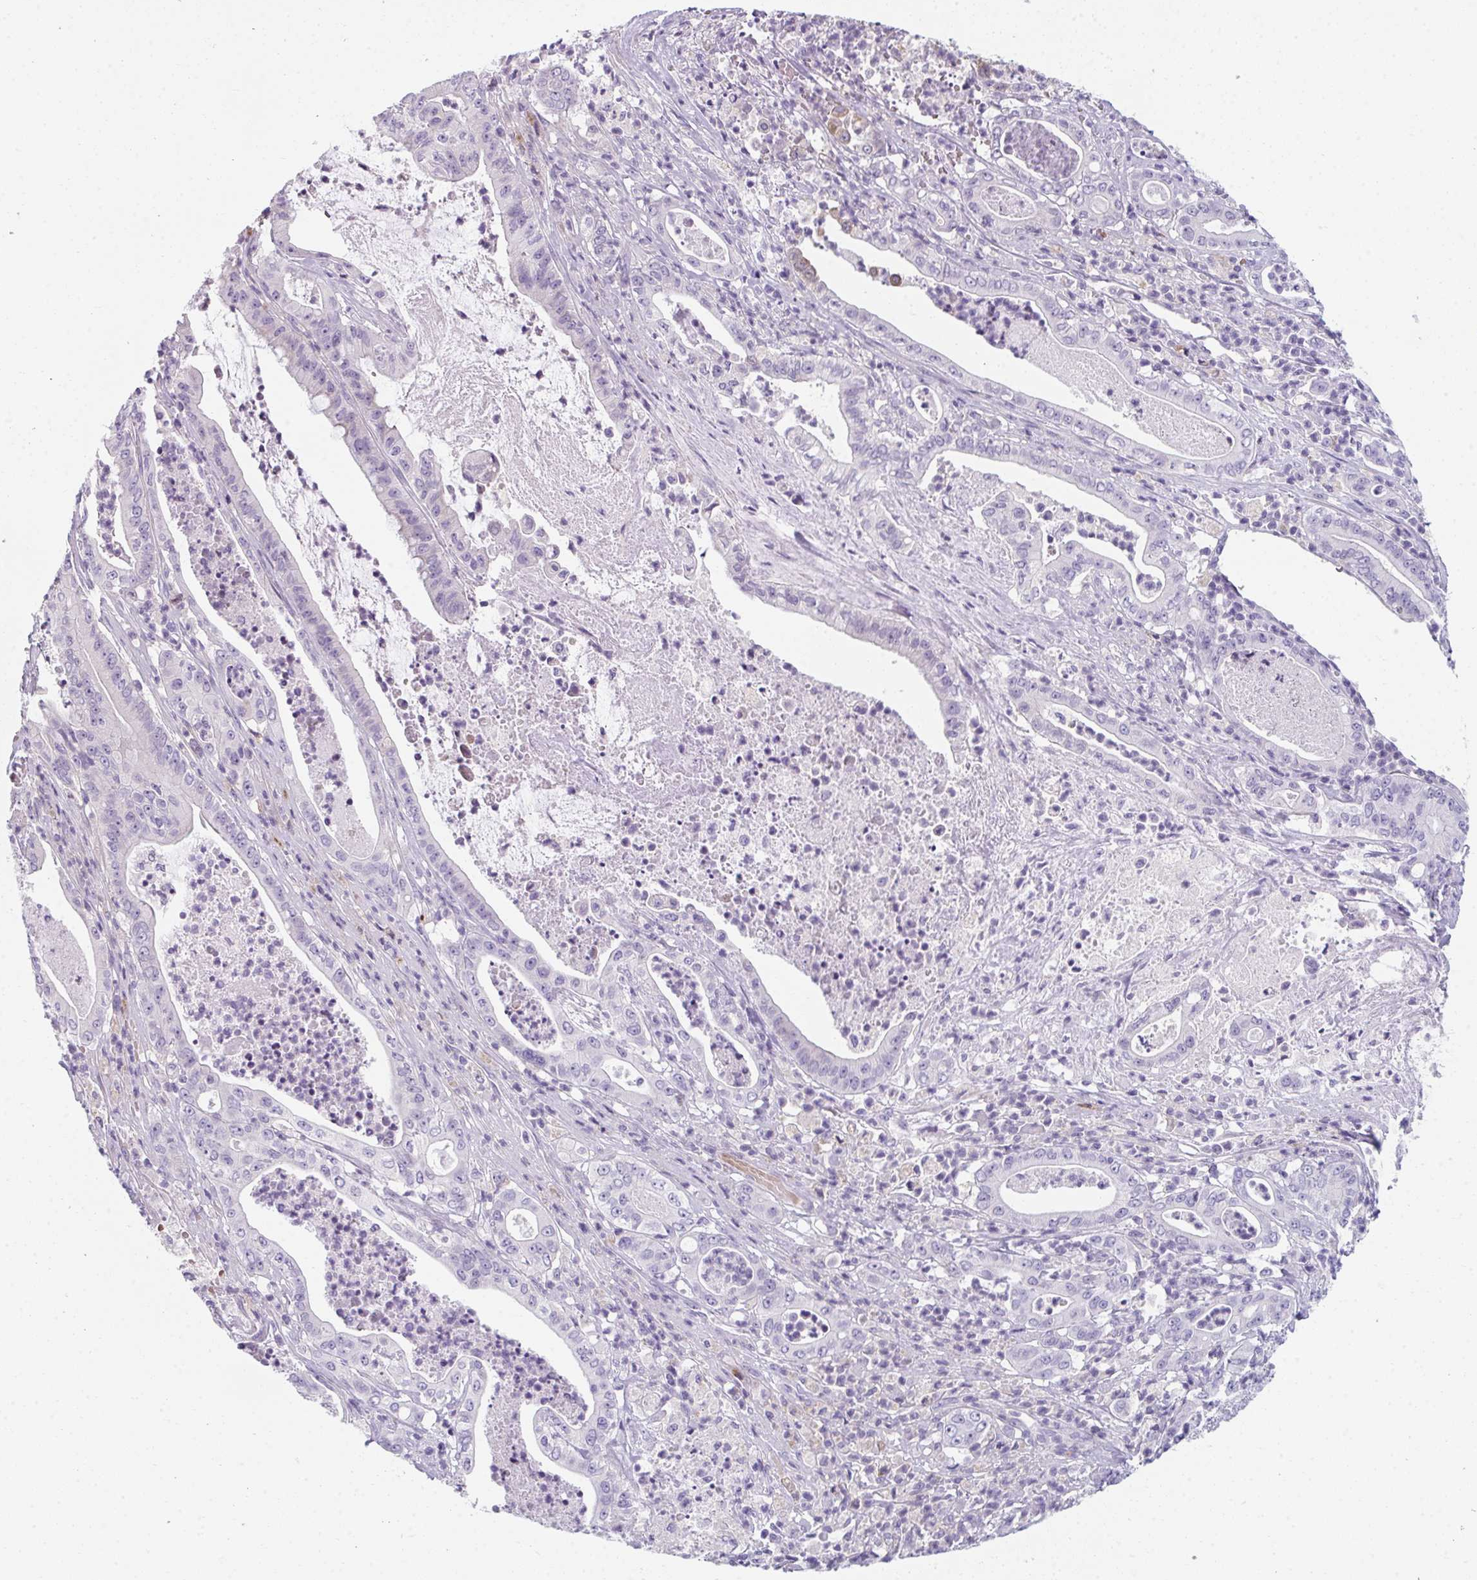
{"staining": {"intensity": "negative", "quantity": "none", "location": "none"}, "tissue": "pancreatic cancer", "cell_type": "Tumor cells", "image_type": "cancer", "snomed": [{"axis": "morphology", "description": "Adenocarcinoma, NOS"}, {"axis": "topography", "description": "Pancreas"}], "caption": "Immunohistochemical staining of pancreatic cancer reveals no significant positivity in tumor cells. Nuclei are stained in blue.", "gene": "EIF1AD", "patient": {"sex": "male", "age": 71}}